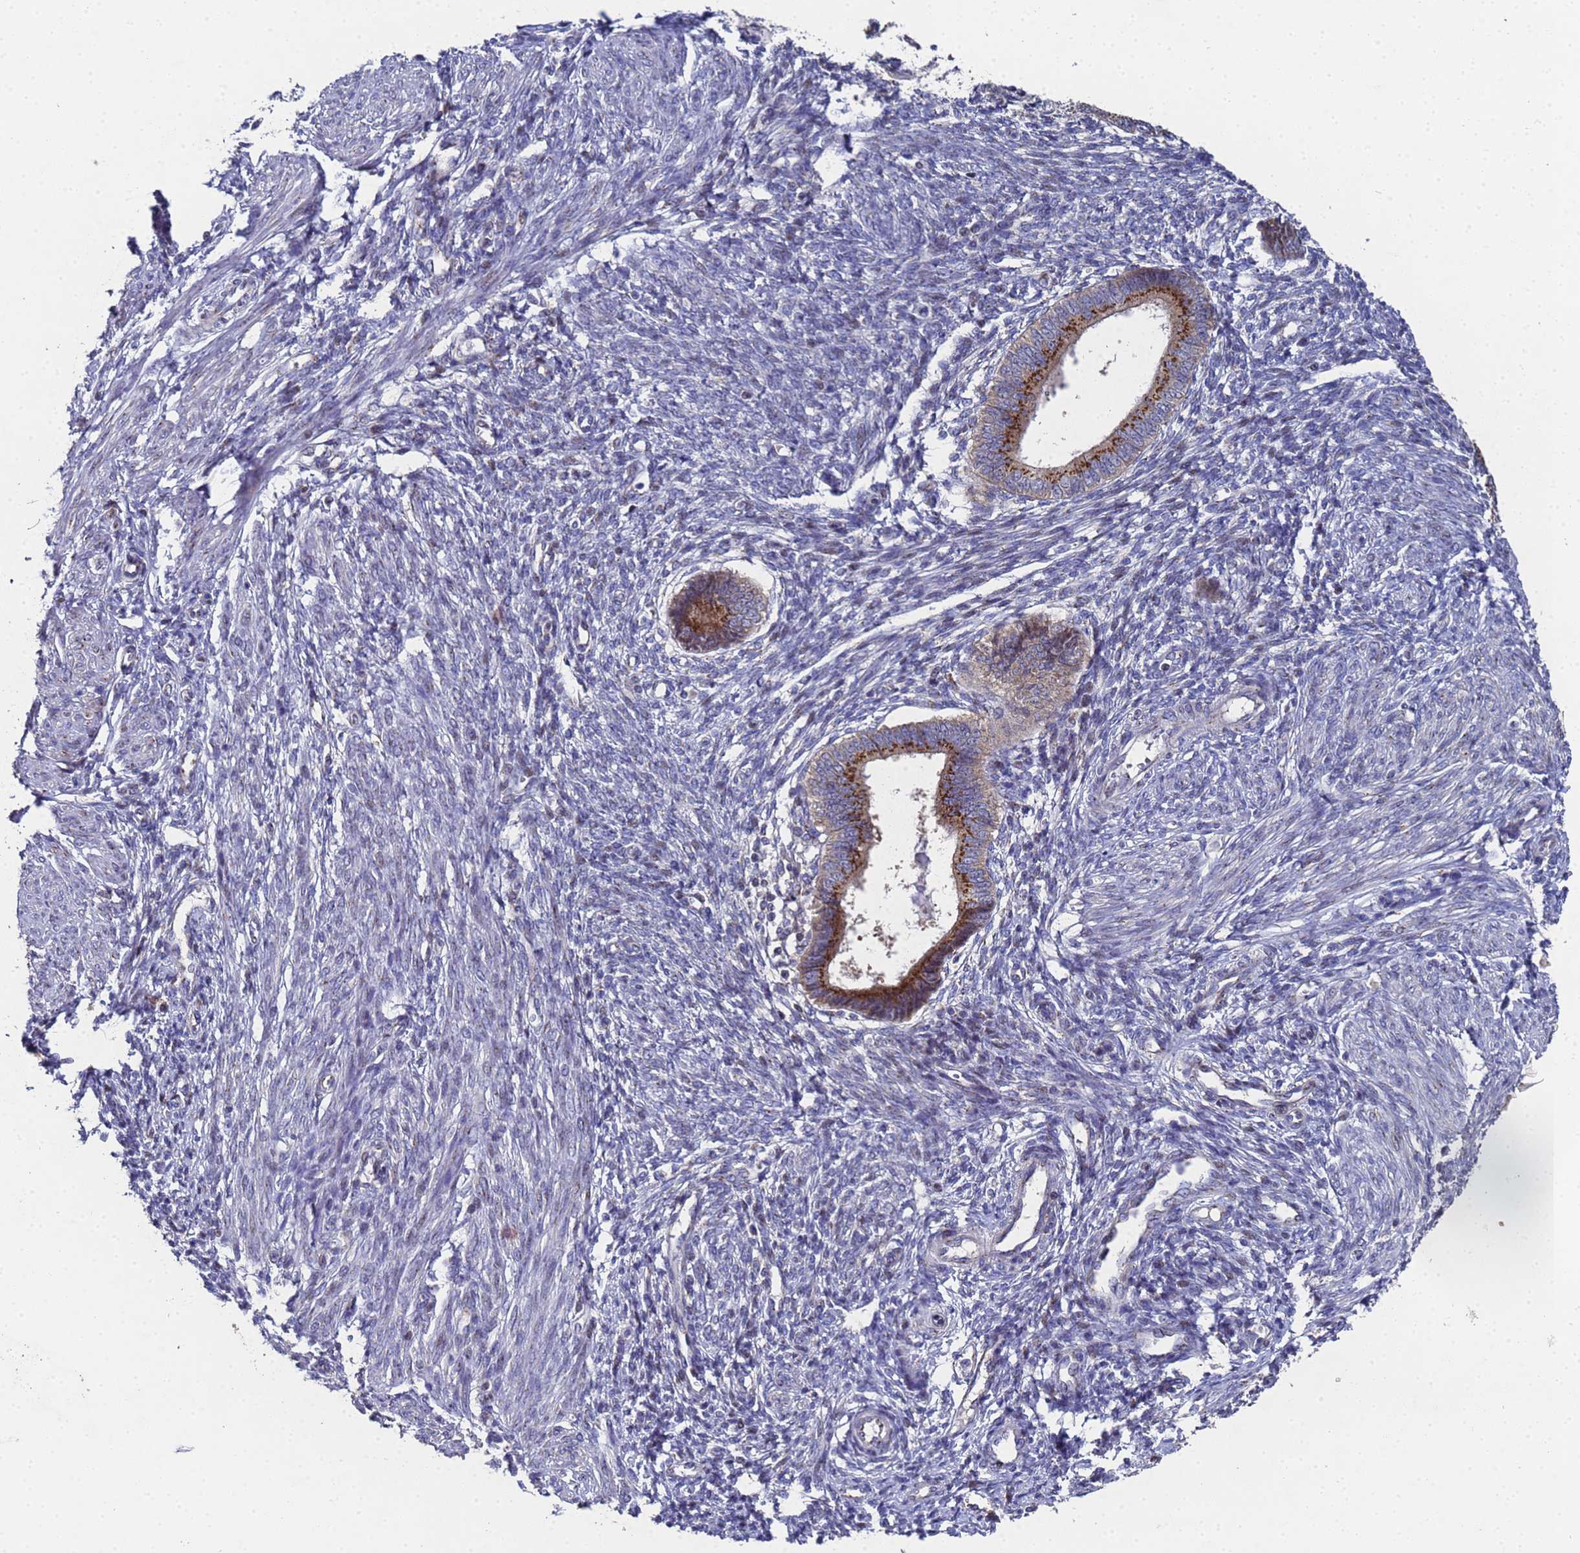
{"staining": {"intensity": "negative", "quantity": "none", "location": "none"}, "tissue": "endometrium", "cell_type": "Cells in endometrial stroma", "image_type": "normal", "snomed": [{"axis": "morphology", "description": "Normal tissue, NOS"}, {"axis": "topography", "description": "Endometrium"}], "caption": "This is an immunohistochemistry (IHC) image of normal human endometrium. There is no expression in cells in endometrial stroma.", "gene": "NSUN6", "patient": {"sex": "female", "age": 46}}